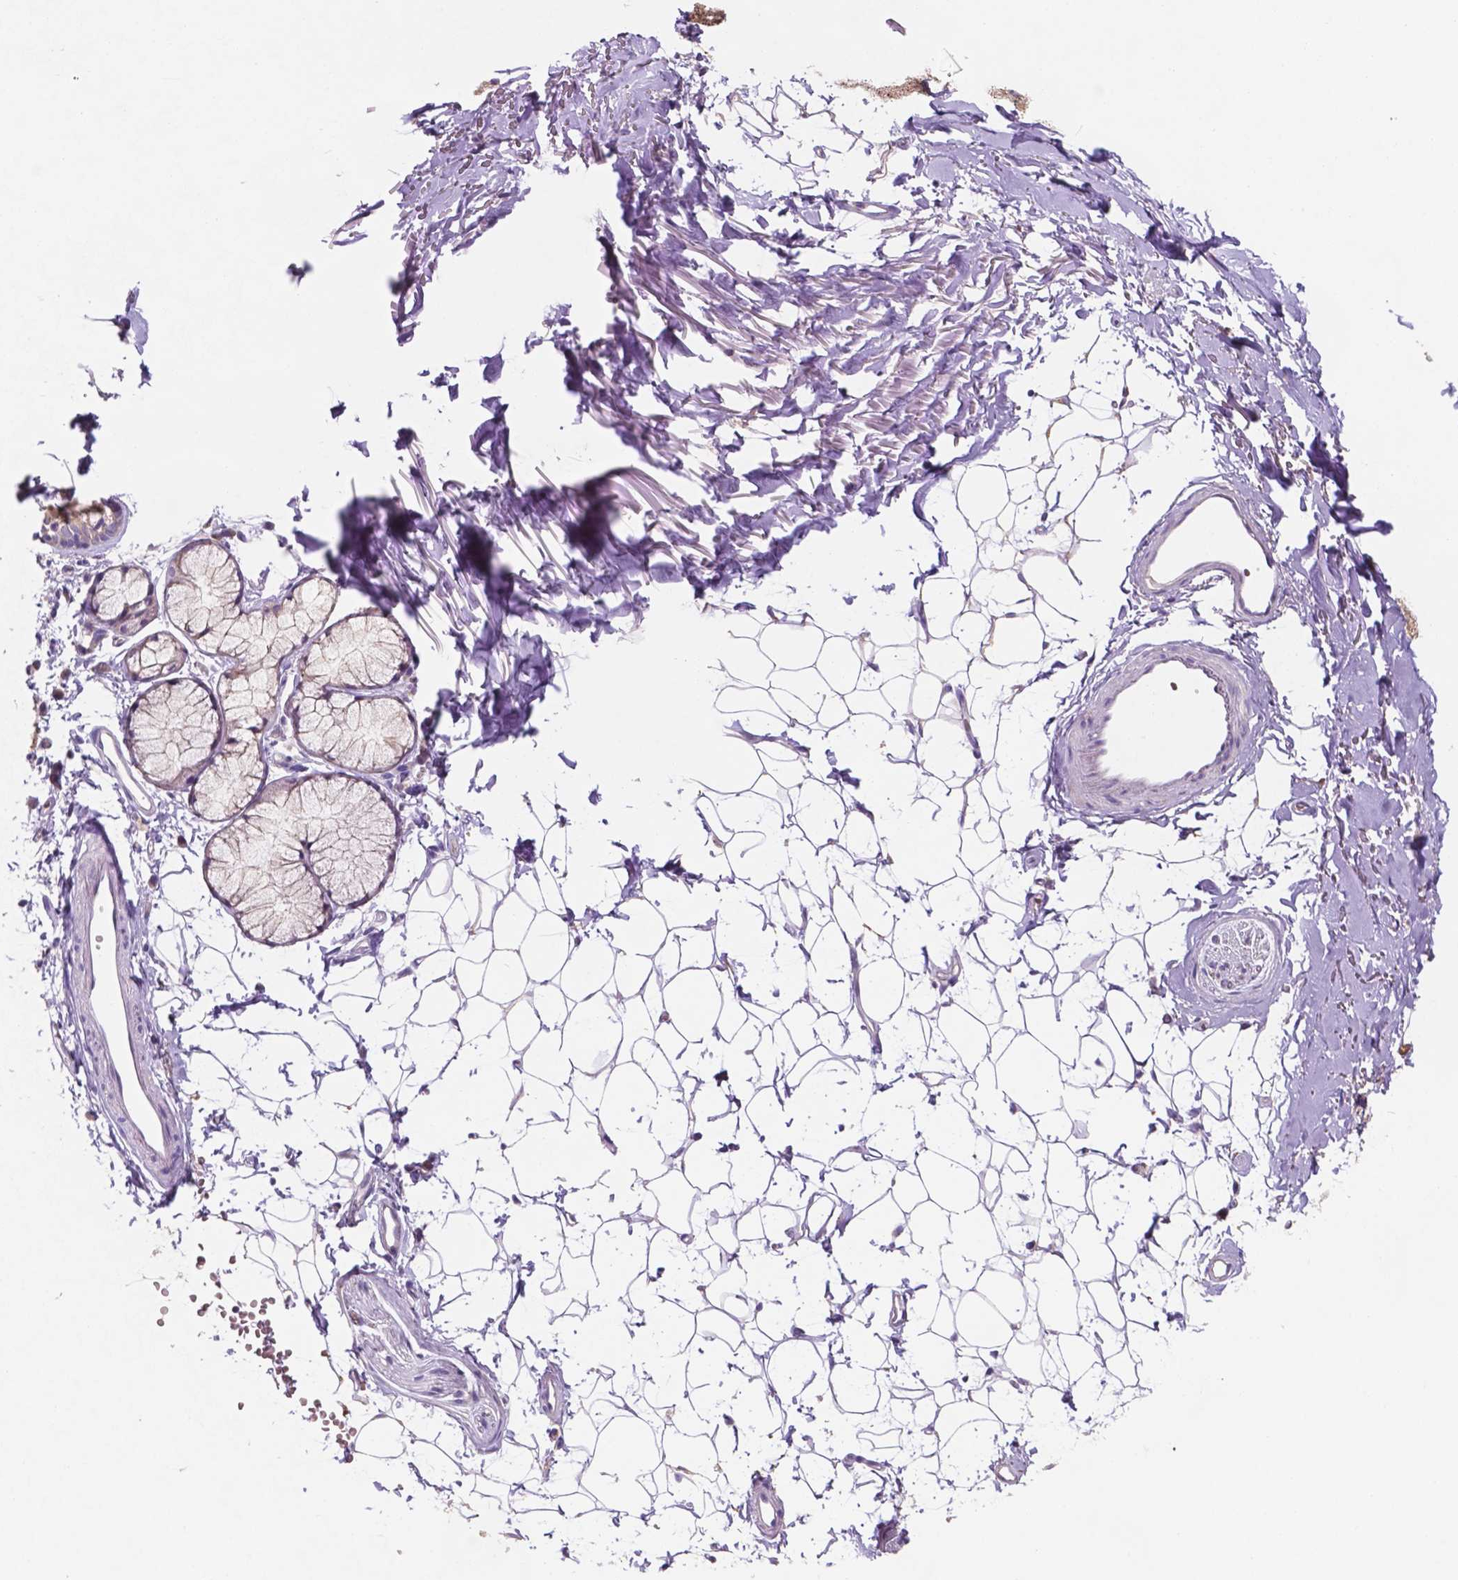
{"staining": {"intensity": "weak", "quantity": "<25%", "location": "cytoplasmic/membranous"}, "tissue": "adipose tissue", "cell_type": "Adipocytes", "image_type": "normal", "snomed": [{"axis": "morphology", "description": "Normal tissue, NOS"}, {"axis": "topography", "description": "Cartilage tissue"}, {"axis": "topography", "description": "Bronchus"}], "caption": "Immunohistochemistry of unremarkable adipose tissue exhibits no staining in adipocytes.", "gene": "MKRN2OS", "patient": {"sex": "female", "age": 79}}